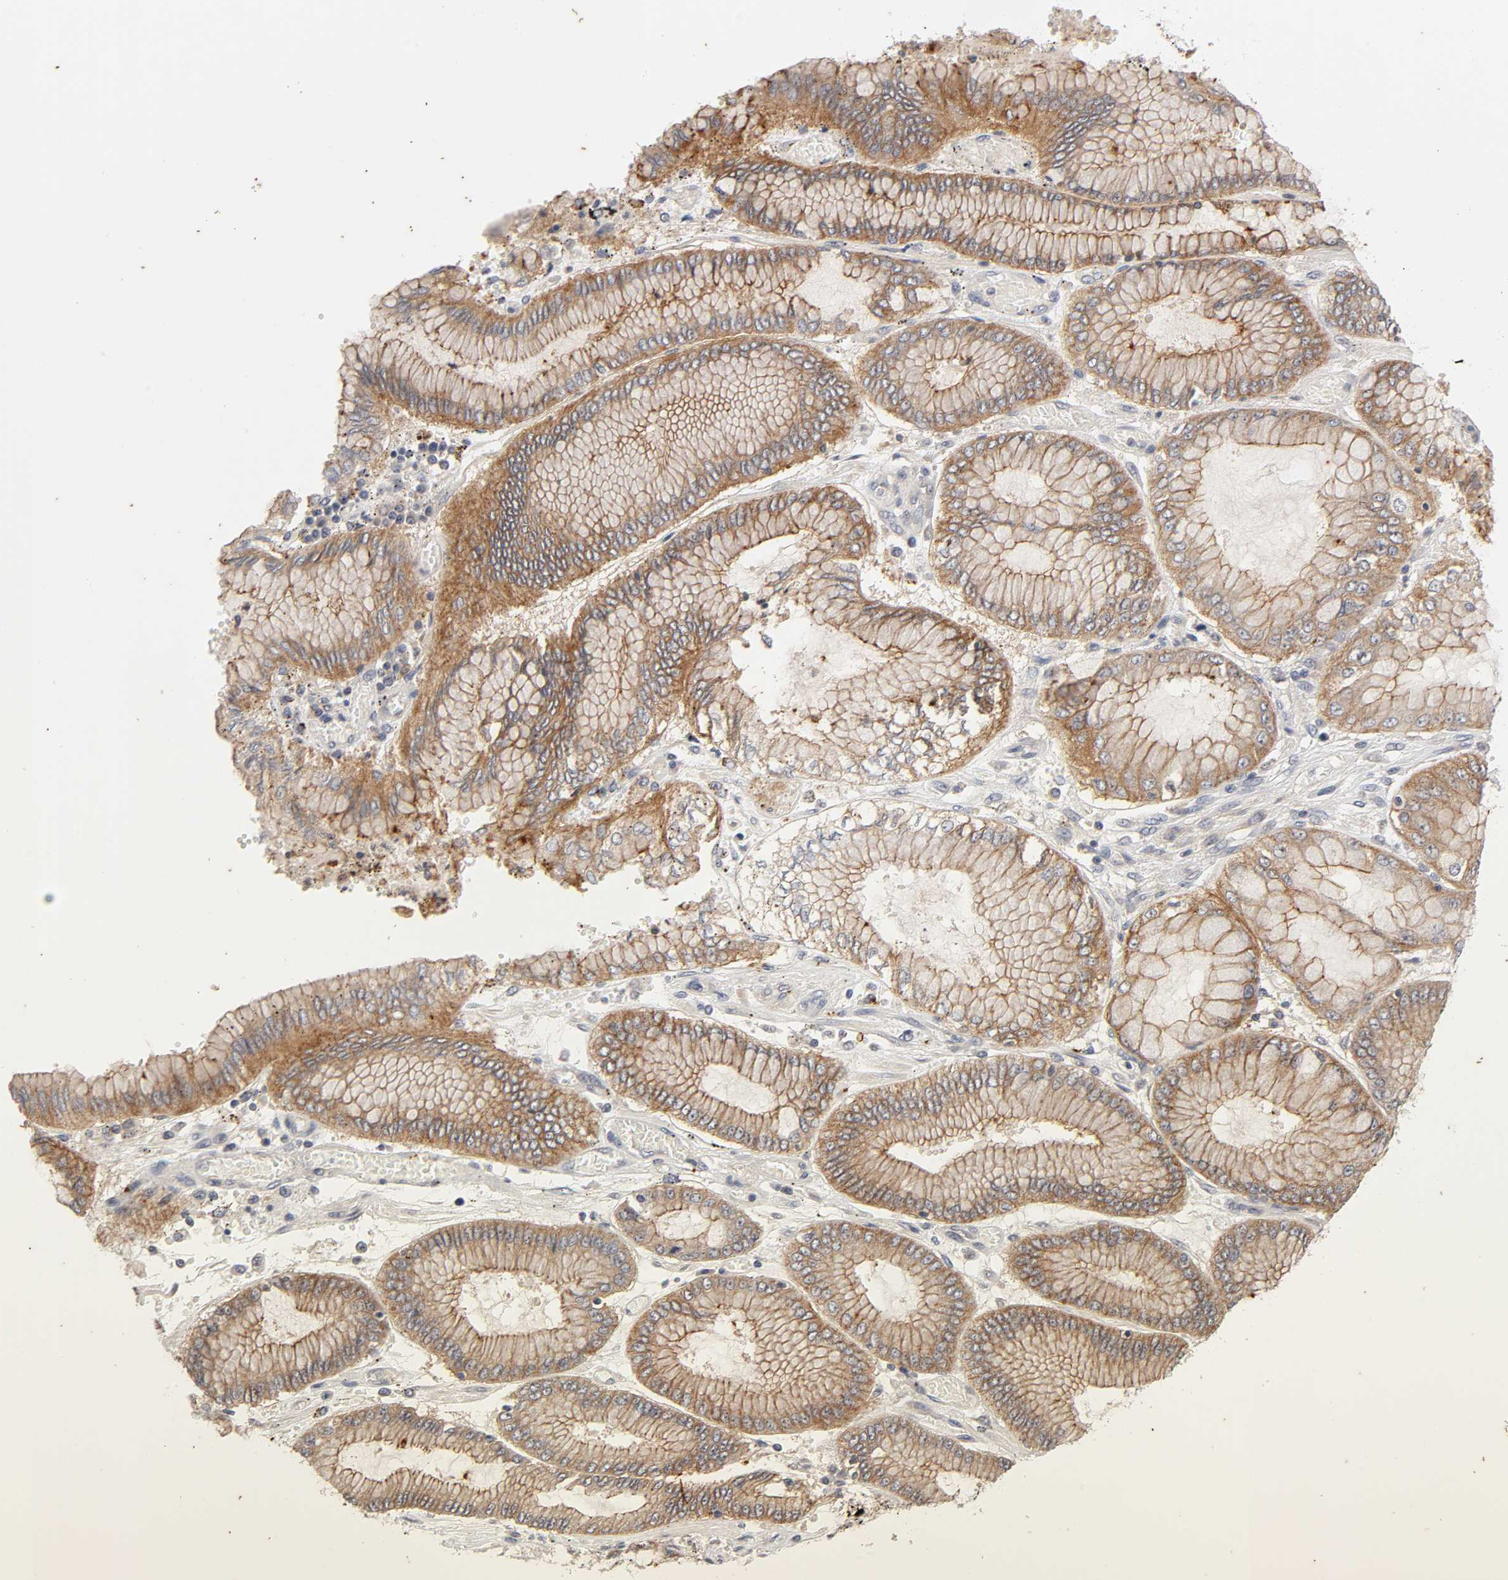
{"staining": {"intensity": "moderate", "quantity": ">75%", "location": "cytoplasmic/membranous"}, "tissue": "stomach cancer", "cell_type": "Tumor cells", "image_type": "cancer", "snomed": [{"axis": "morphology", "description": "Normal tissue, NOS"}, {"axis": "morphology", "description": "Adenocarcinoma, NOS"}, {"axis": "topography", "description": "Stomach, upper"}, {"axis": "topography", "description": "Stomach"}], "caption": "Adenocarcinoma (stomach) stained with DAB immunohistochemistry exhibits medium levels of moderate cytoplasmic/membranous expression in approximately >75% of tumor cells.", "gene": "CXADR", "patient": {"sex": "male", "age": 76}}